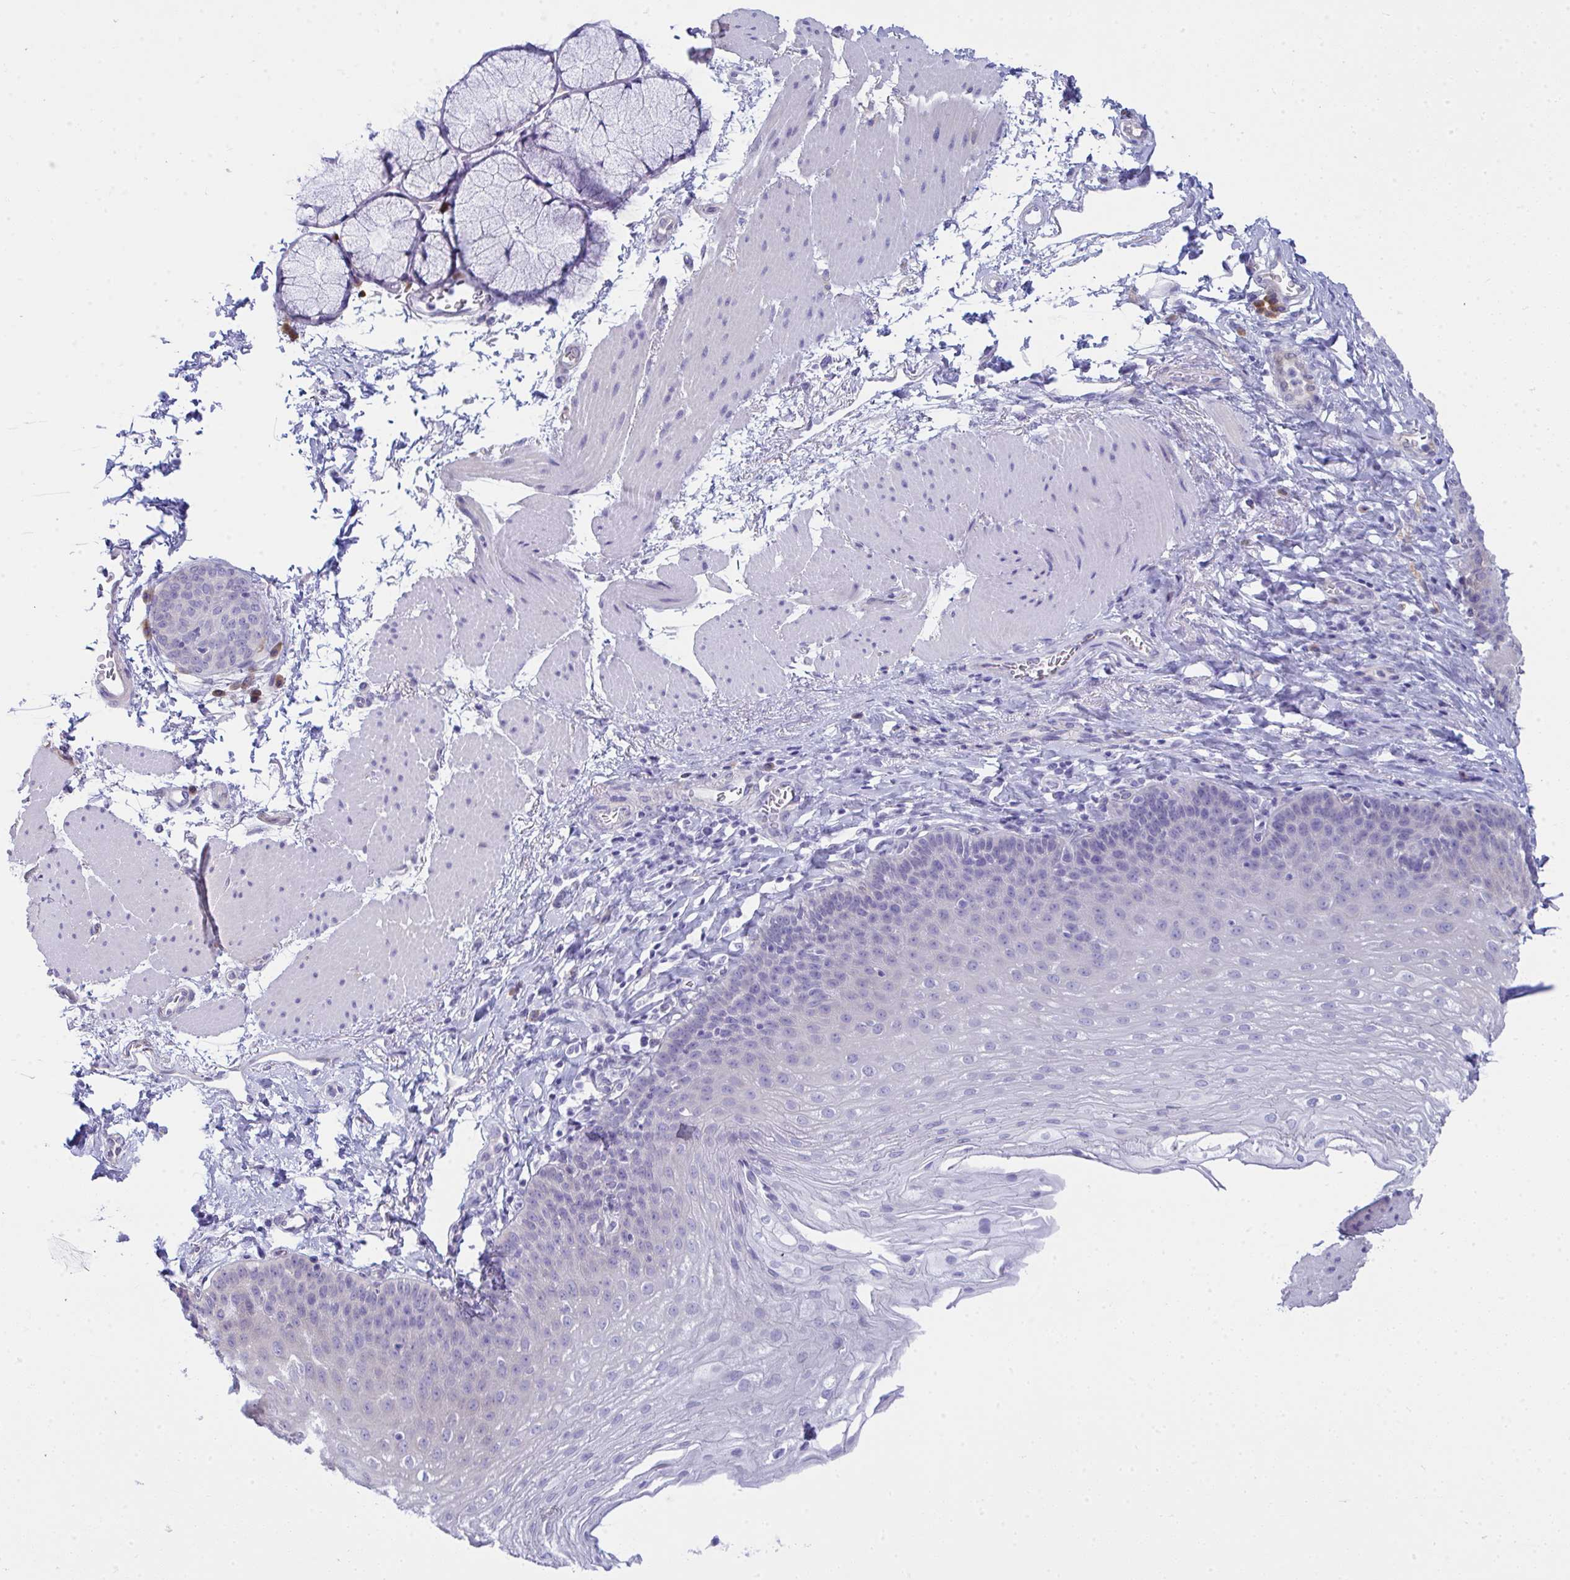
{"staining": {"intensity": "moderate", "quantity": "<25%", "location": "cytoplasmic/membranous"}, "tissue": "esophagus", "cell_type": "Squamous epithelial cells", "image_type": "normal", "snomed": [{"axis": "morphology", "description": "Normal tissue, NOS"}, {"axis": "topography", "description": "Esophagus"}], "caption": "Immunohistochemistry (IHC) of unremarkable esophagus displays low levels of moderate cytoplasmic/membranous staining in about <25% of squamous epithelial cells.", "gene": "GAB1", "patient": {"sex": "female", "age": 81}}